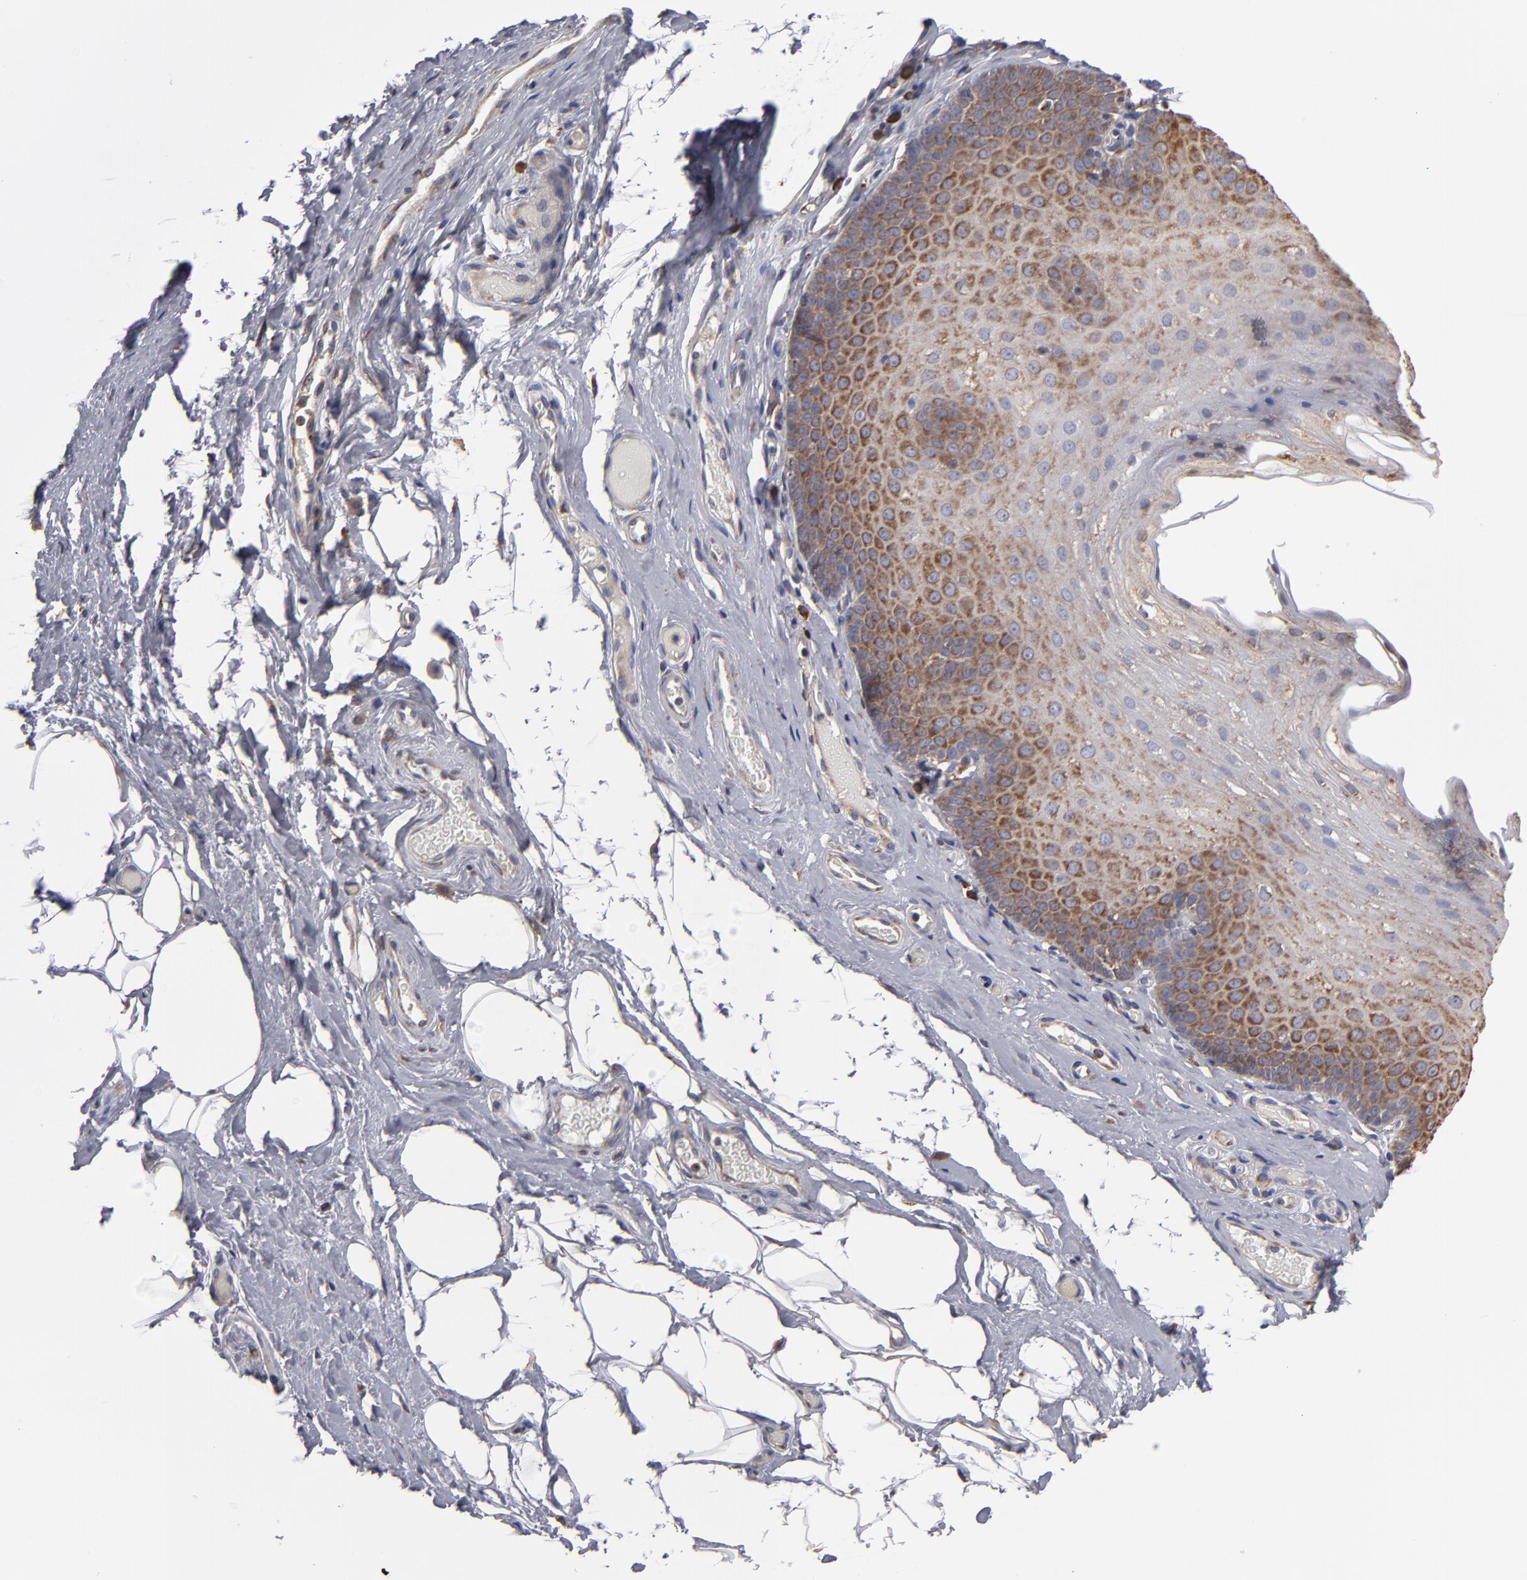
{"staining": {"intensity": "moderate", "quantity": ">75%", "location": "cytoplasmic/membranous"}, "tissue": "nasopharynx", "cell_type": "Respiratory epithelial cells", "image_type": "normal", "snomed": [{"axis": "morphology", "description": "Normal tissue, NOS"}, {"axis": "topography", "description": "Nasopharynx"}], "caption": "IHC micrograph of normal nasopharynx: nasopharynx stained using immunohistochemistry shows medium levels of moderate protein expression localized specifically in the cytoplasmic/membranous of respiratory epithelial cells, appearing as a cytoplasmic/membranous brown color.", "gene": "SND1", "patient": {"sex": "male", "age": 56}}